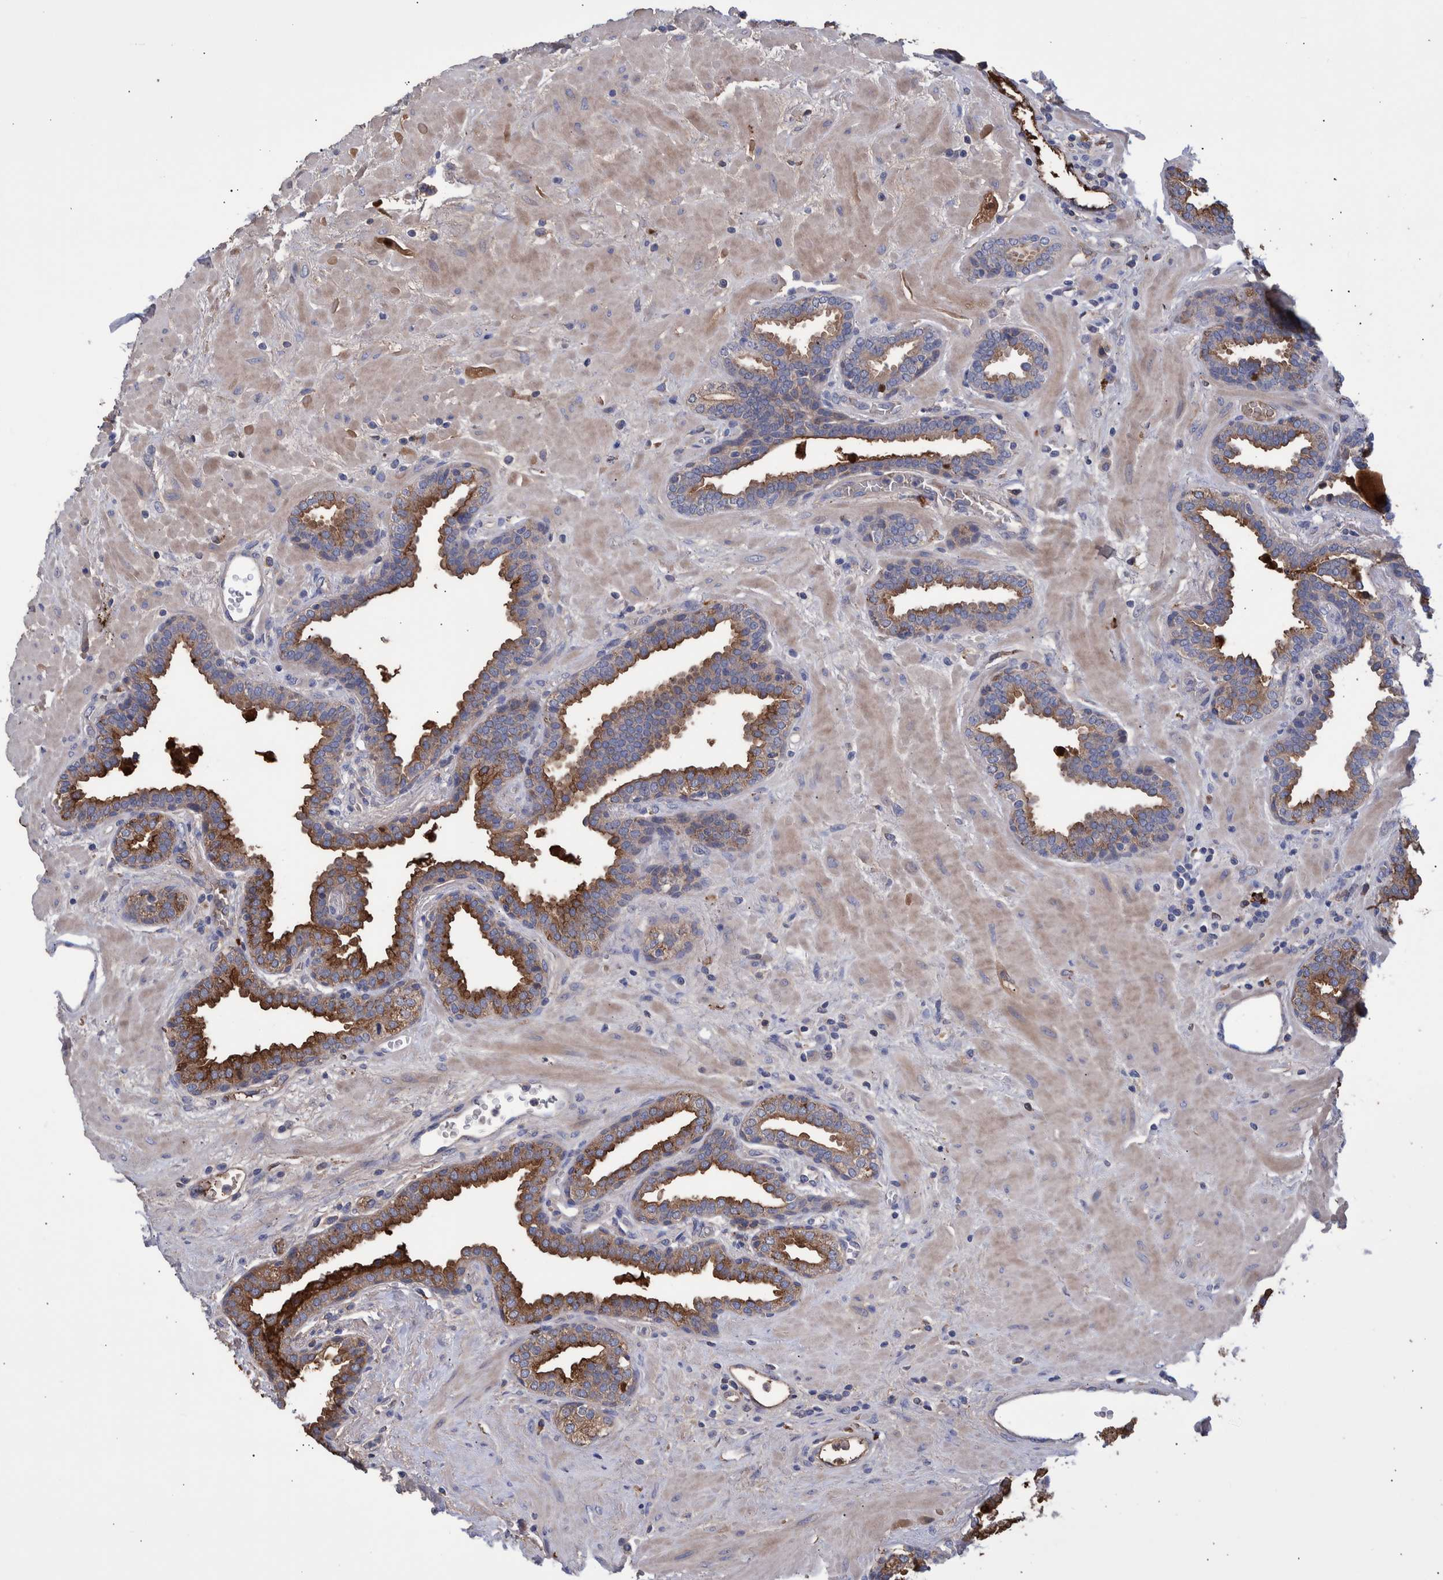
{"staining": {"intensity": "moderate", "quantity": "25%-75%", "location": "cytoplasmic/membranous"}, "tissue": "prostate", "cell_type": "Glandular cells", "image_type": "normal", "snomed": [{"axis": "morphology", "description": "Normal tissue, NOS"}, {"axis": "topography", "description": "Prostate"}], "caption": "A brown stain shows moderate cytoplasmic/membranous expression of a protein in glandular cells of unremarkable human prostate.", "gene": "DLL4", "patient": {"sex": "male", "age": 51}}